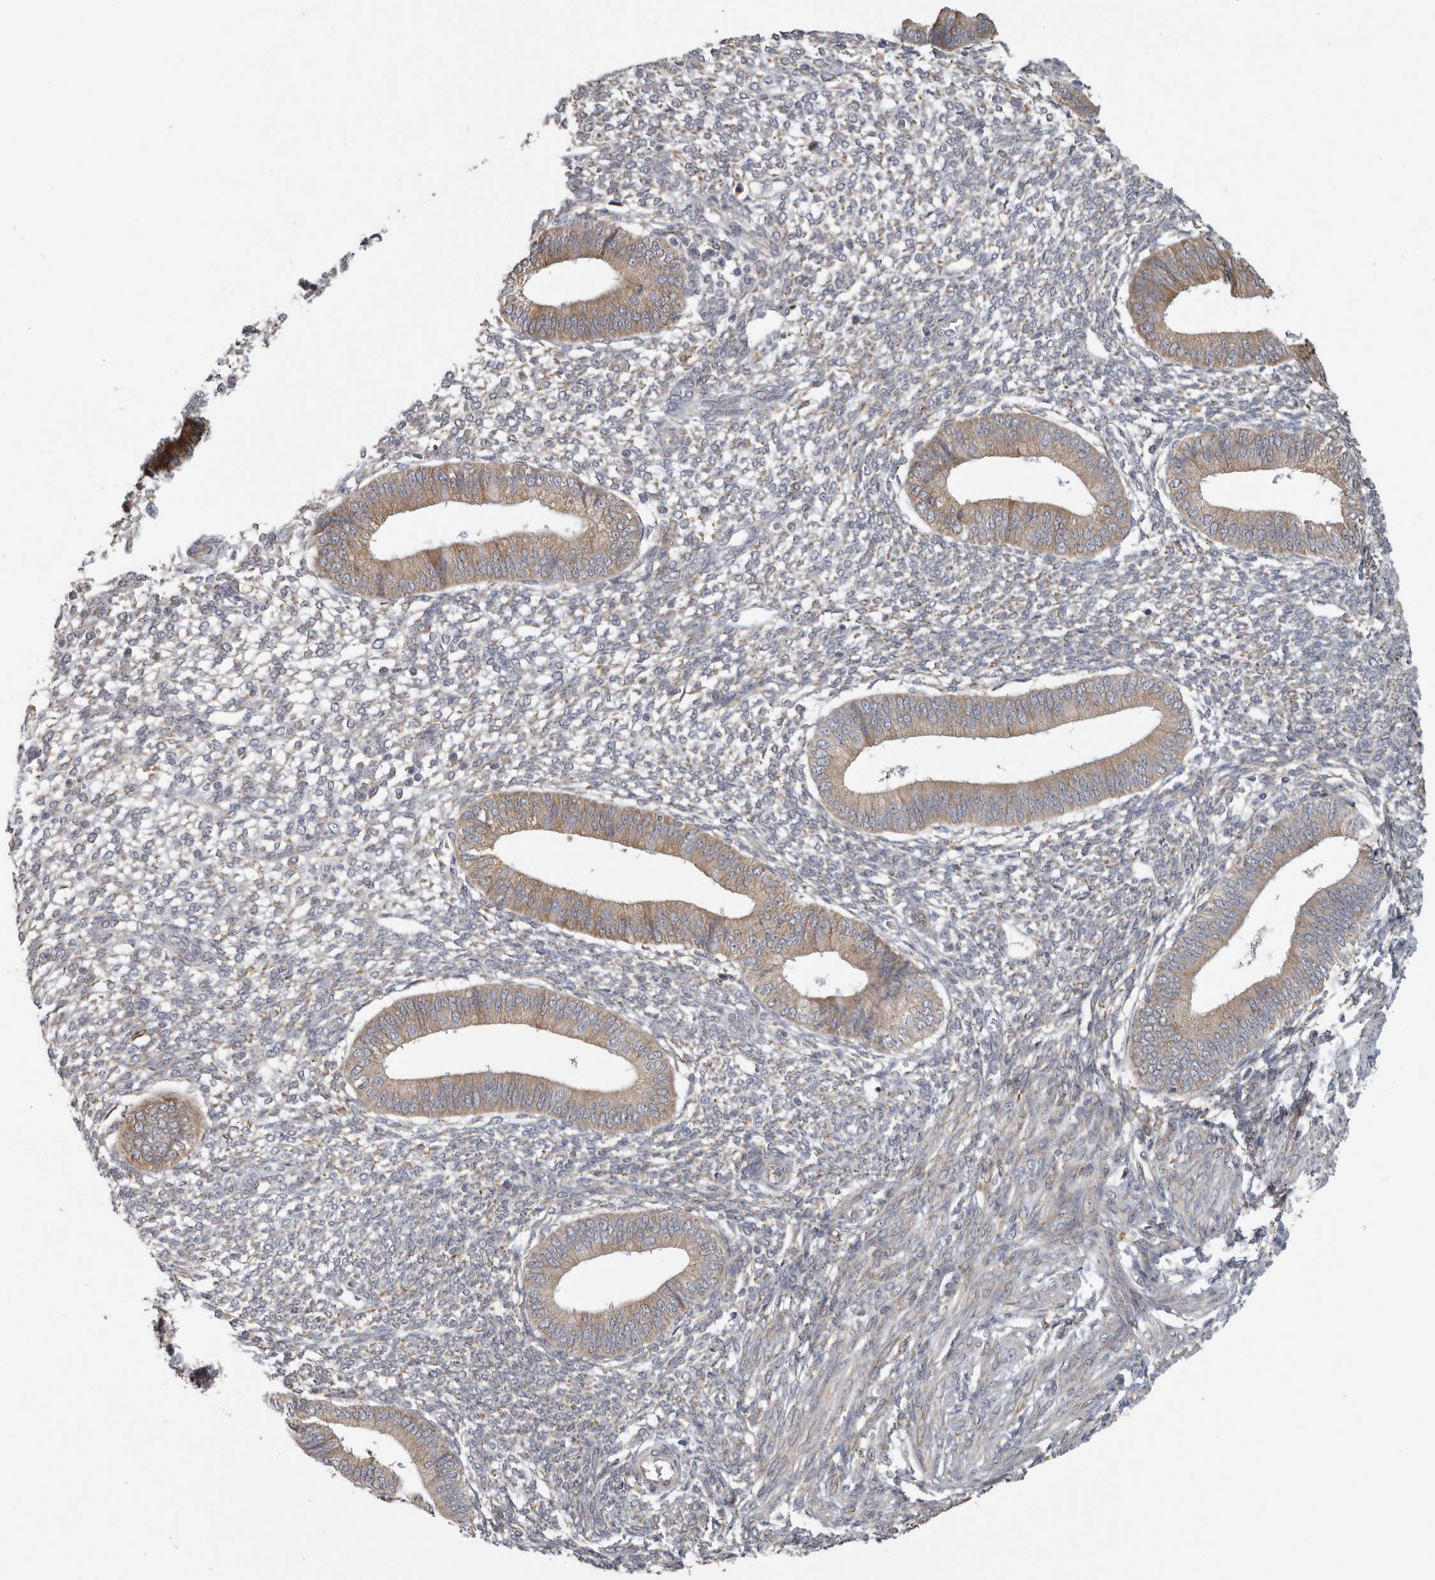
{"staining": {"intensity": "weak", "quantity": "25%-75%", "location": "cytoplasmic/membranous"}, "tissue": "endometrium", "cell_type": "Cells in endometrial stroma", "image_type": "normal", "snomed": [{"axis": "morphology", "description": "Normal tissue, NOS"}, {"axis": "topography", "description": "Endometrium"}], "caption": "Immunohistochemistry (DAB (3,3'-diaminobenzidine)) staining of unremarkable human endometrium demonstrates weak cytoplasmic/membranous protein positivity in approximately 25%-75% of cells in endometrial stroma.", "gene": "BCAP29", "patient": {"sex": "female", "age": 46}}